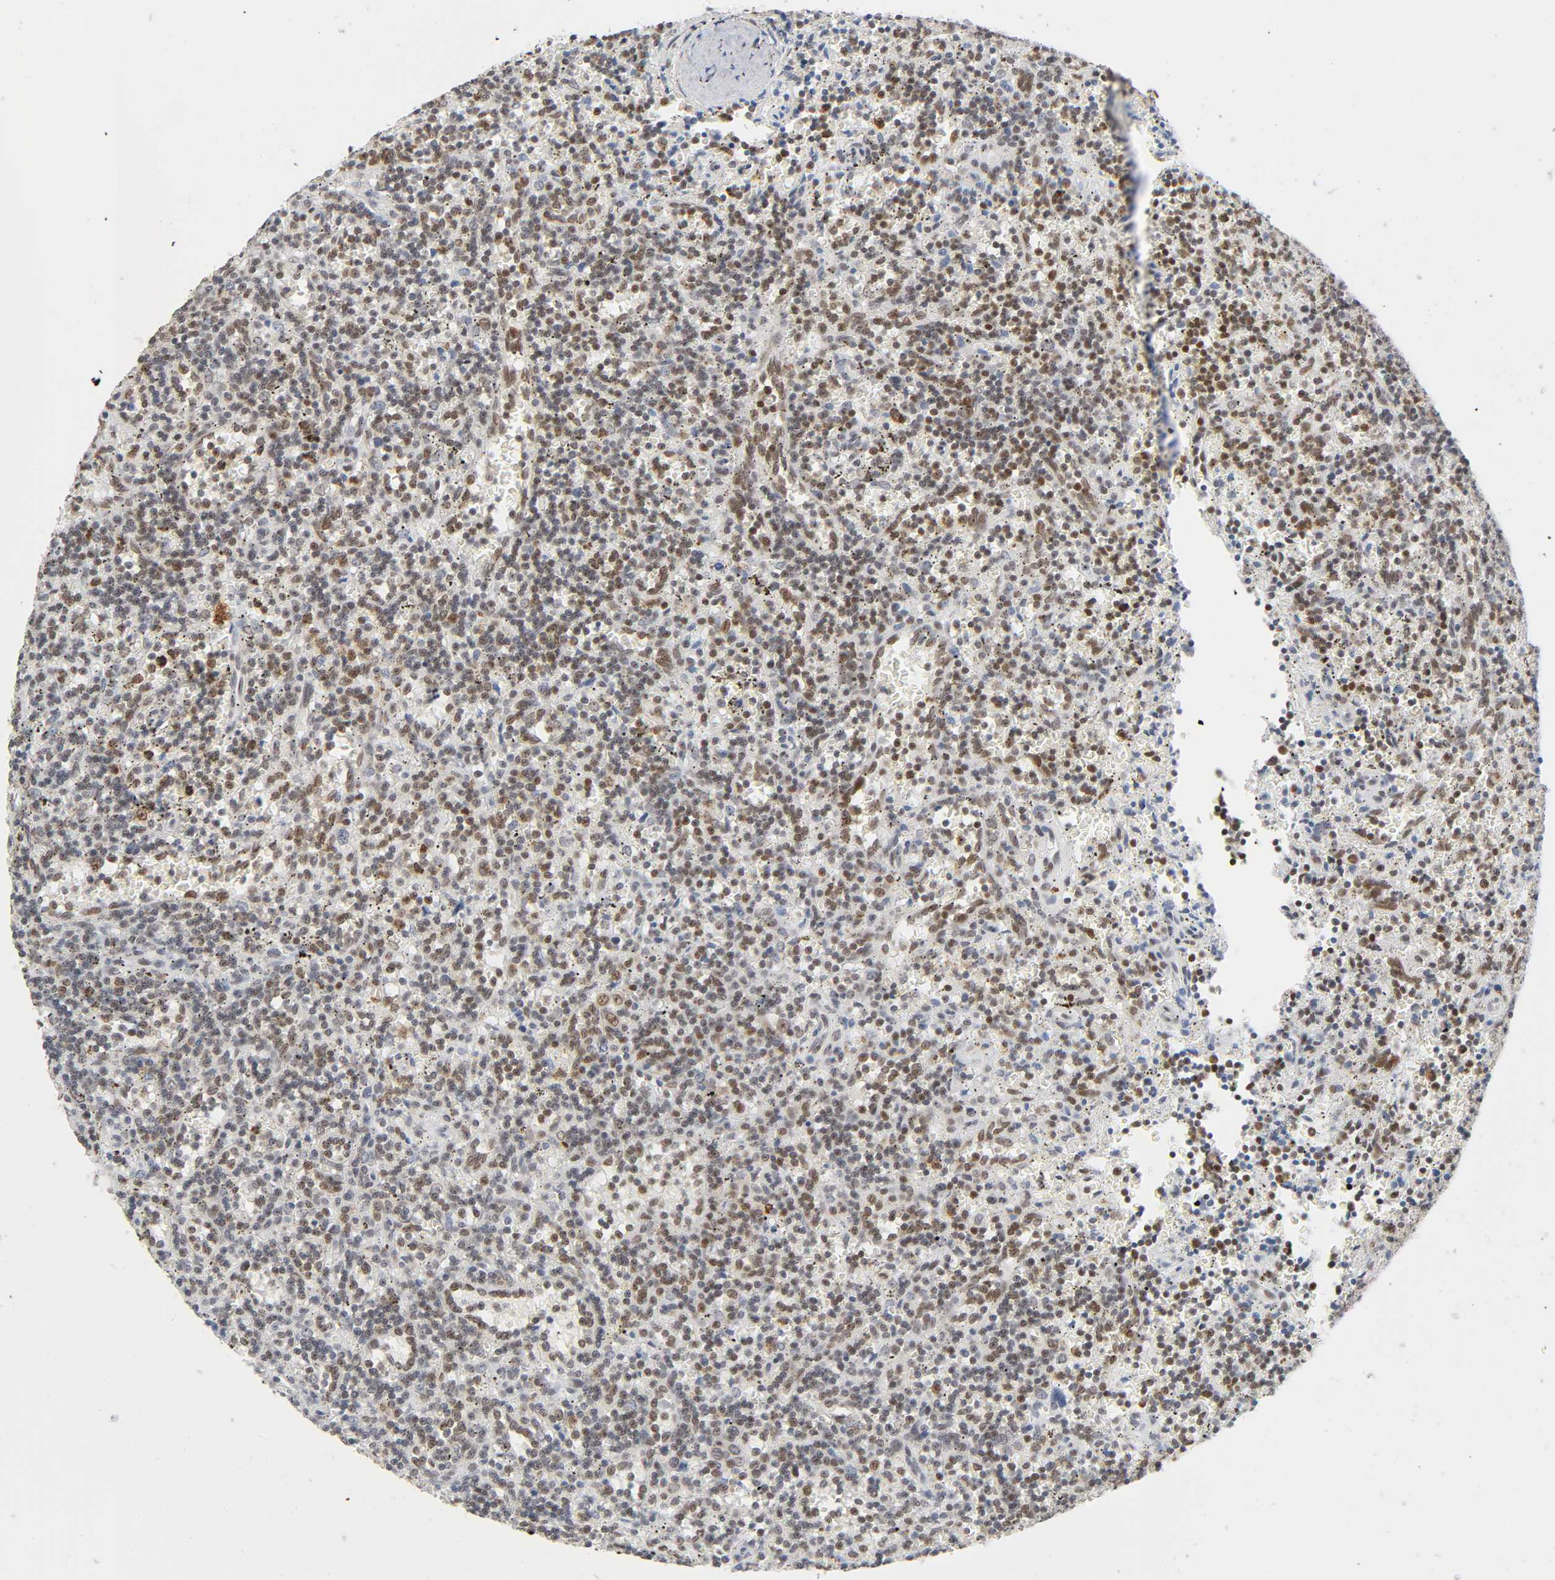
{"staining": {"intensity": "moderate", "quantity": ">75%", "location": "nuclear"}, "tissue": "lymphoma", "cell_type": "Tumor cells", "image_type": "cancer", "snomed": [{"axis": "morphology", "description": "Malignant lymphoma, non-Hodgkin's type, Low grade"}, {"axis": "topography", "description": "Spleen"}], "caption": "A brown stain labels moderate nuclear positivity of a protein in lymphoma tumor cells. The staining was performed using DAB, with brown indicating positive protein expression. Nuclei are stained blue with hematoxylin.", "gene": "SUMO1", "patient": {"sex": "male", "age": 73}}